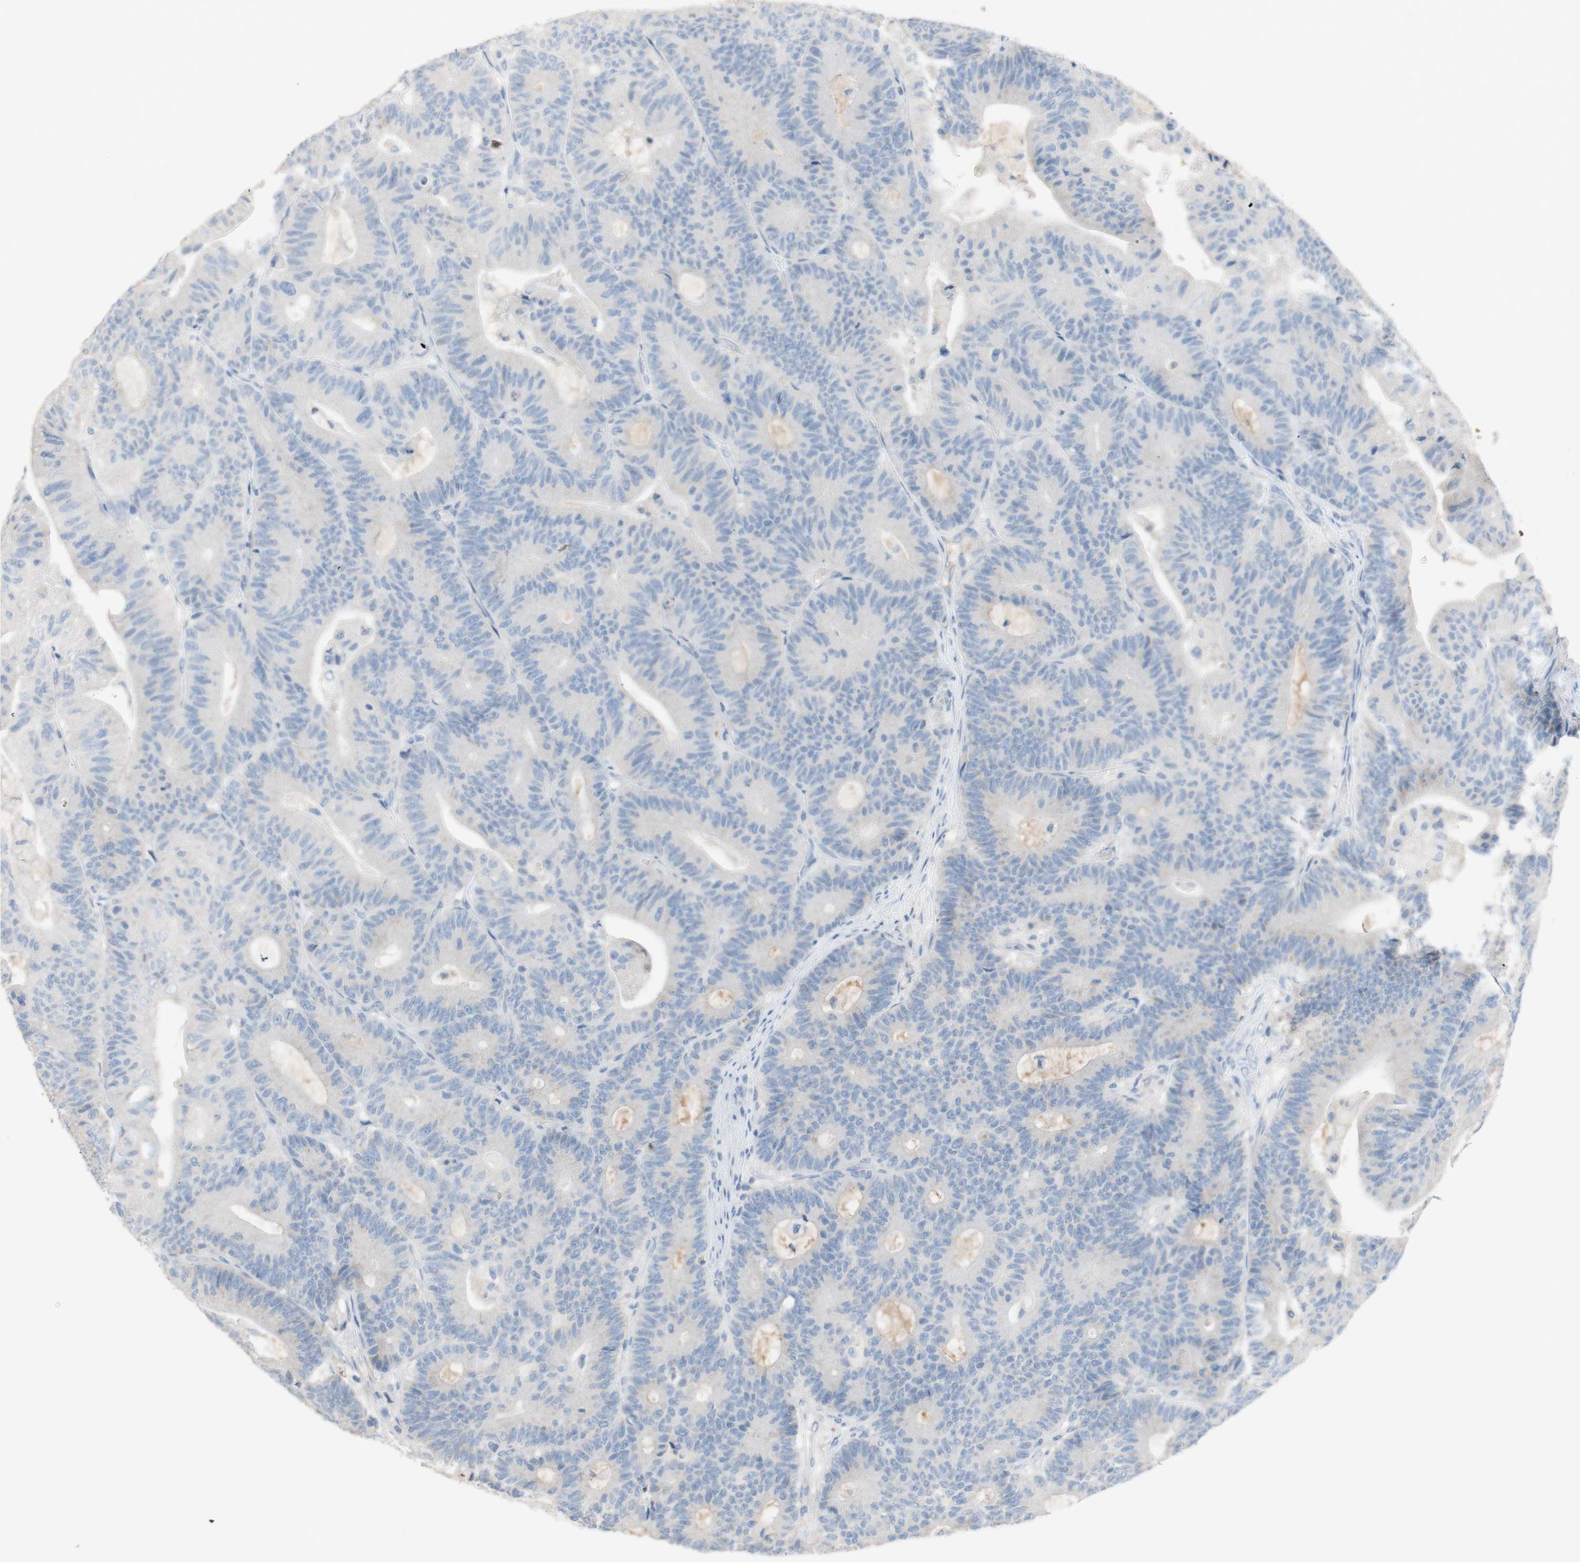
{"staining": {"intensity": "weak", "quantity": "<25%", "location": "cytoplasmic/membranous"}, "tissue": "colorectal cancer", "cell_type": "Tumor cells", "image_type": "cancer", "snomed": [{"axis": "morphology", "description": "Adenocarcinoma, NOS"}, {"axis": "topography", "description": "Colon"}], "caption": "This micrograph is of colorectal cancer stained with immunohistochemistry to label a protein in brown with the nuclei are counter-stained blue. There is no staining in tumor cells.", "gene": "PACSIN1", "patient": {"sex": "female", "age": 84}}